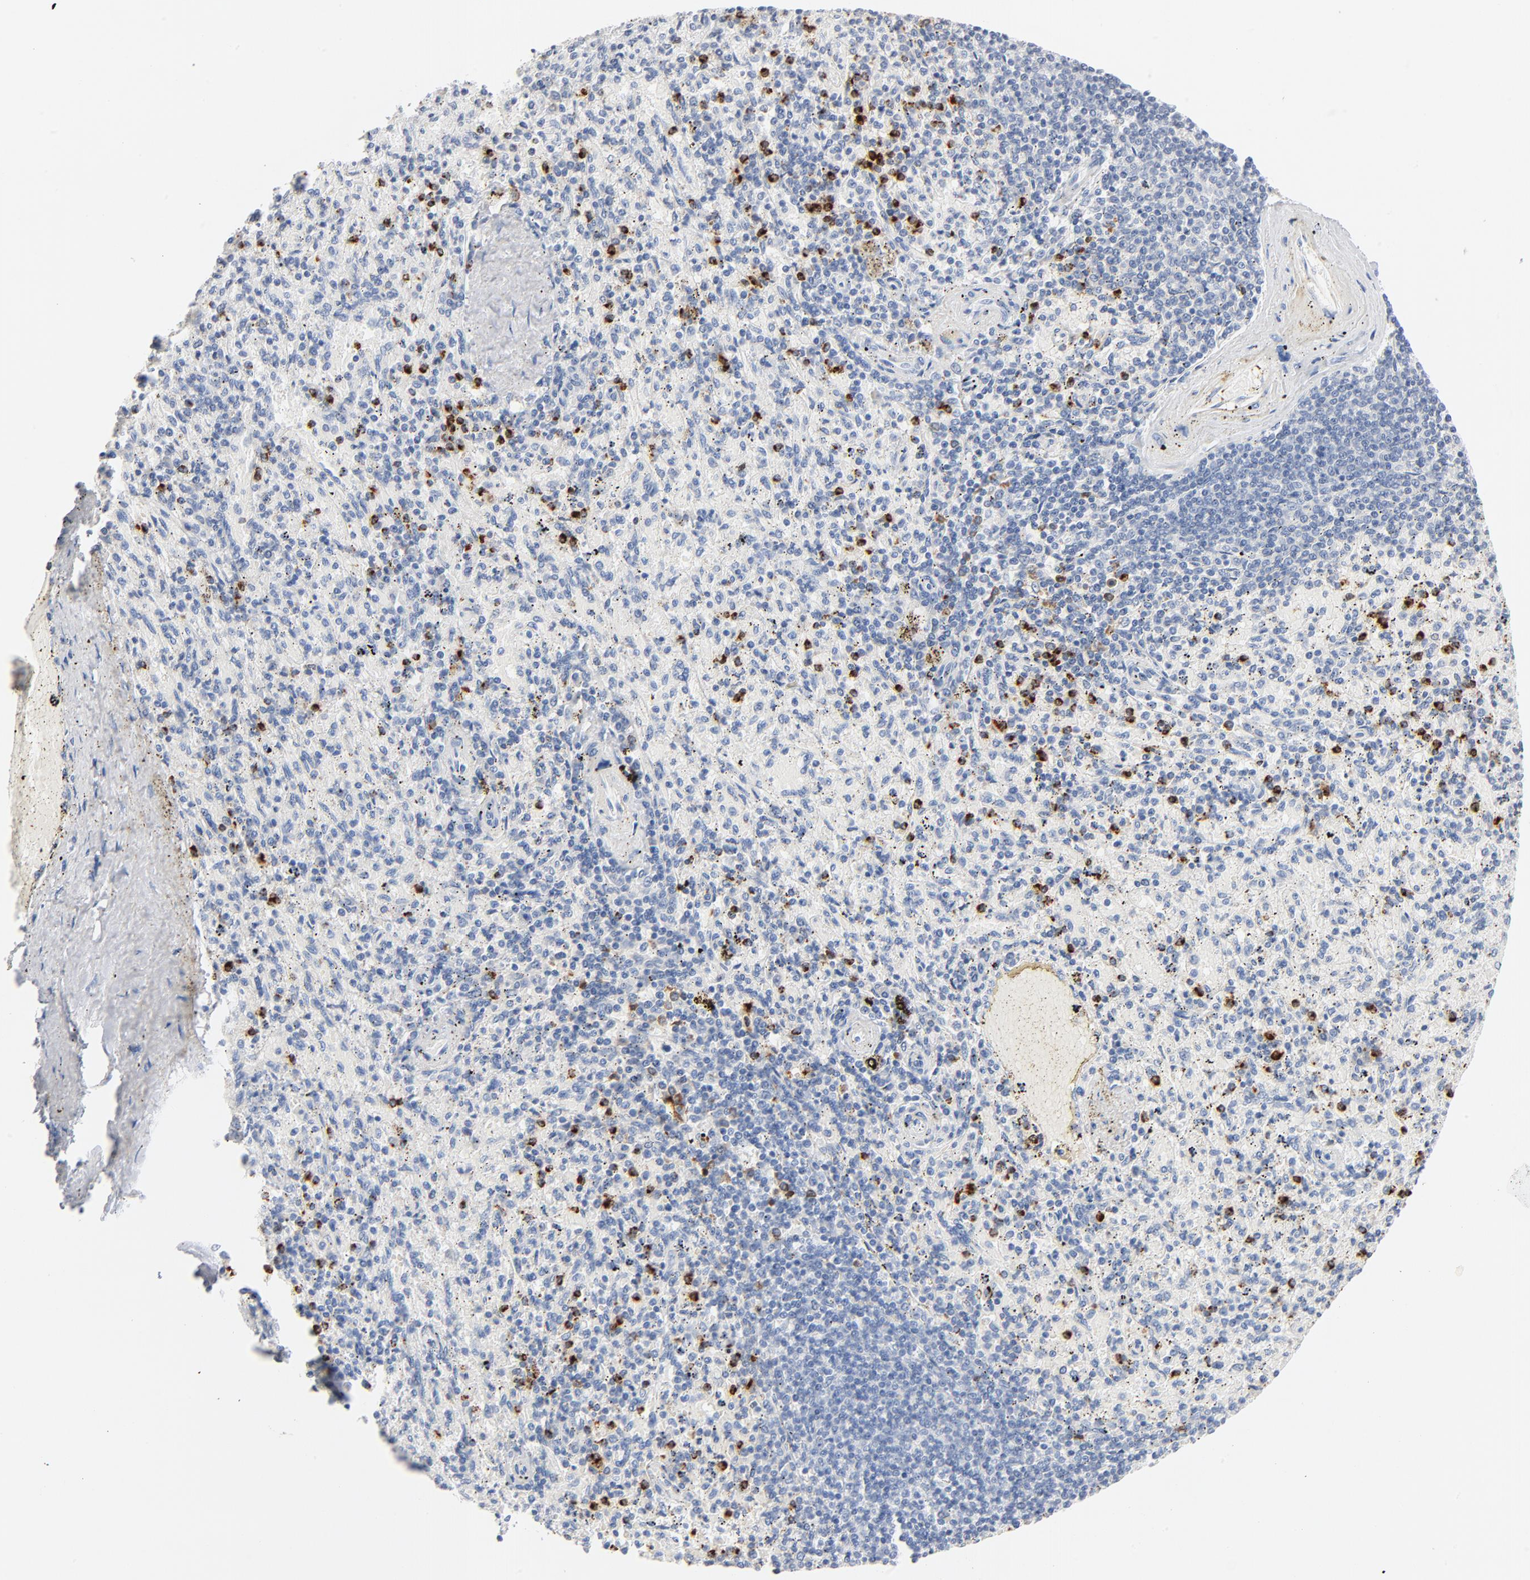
{"staining": {"intensity": "strong", "quantity": "<25%", "location": "cytoplasmic/membranous"}, "tissue": "spleen", "cell_type": "Cells in red pulp", "image_type": "normal", "snomed": [{"axis": "morphology", "description": "Normal tissue, NOS"}, {"axis": "topography", "description": "Spleen"}], "caption": "Cells in red pulp reveal medium levels of strong cytoplasmic/membranous staining in approximately <25% of cells in benign spleen.", "gene": "GZMB", "patient": {"sex": "female", "age": 43}}